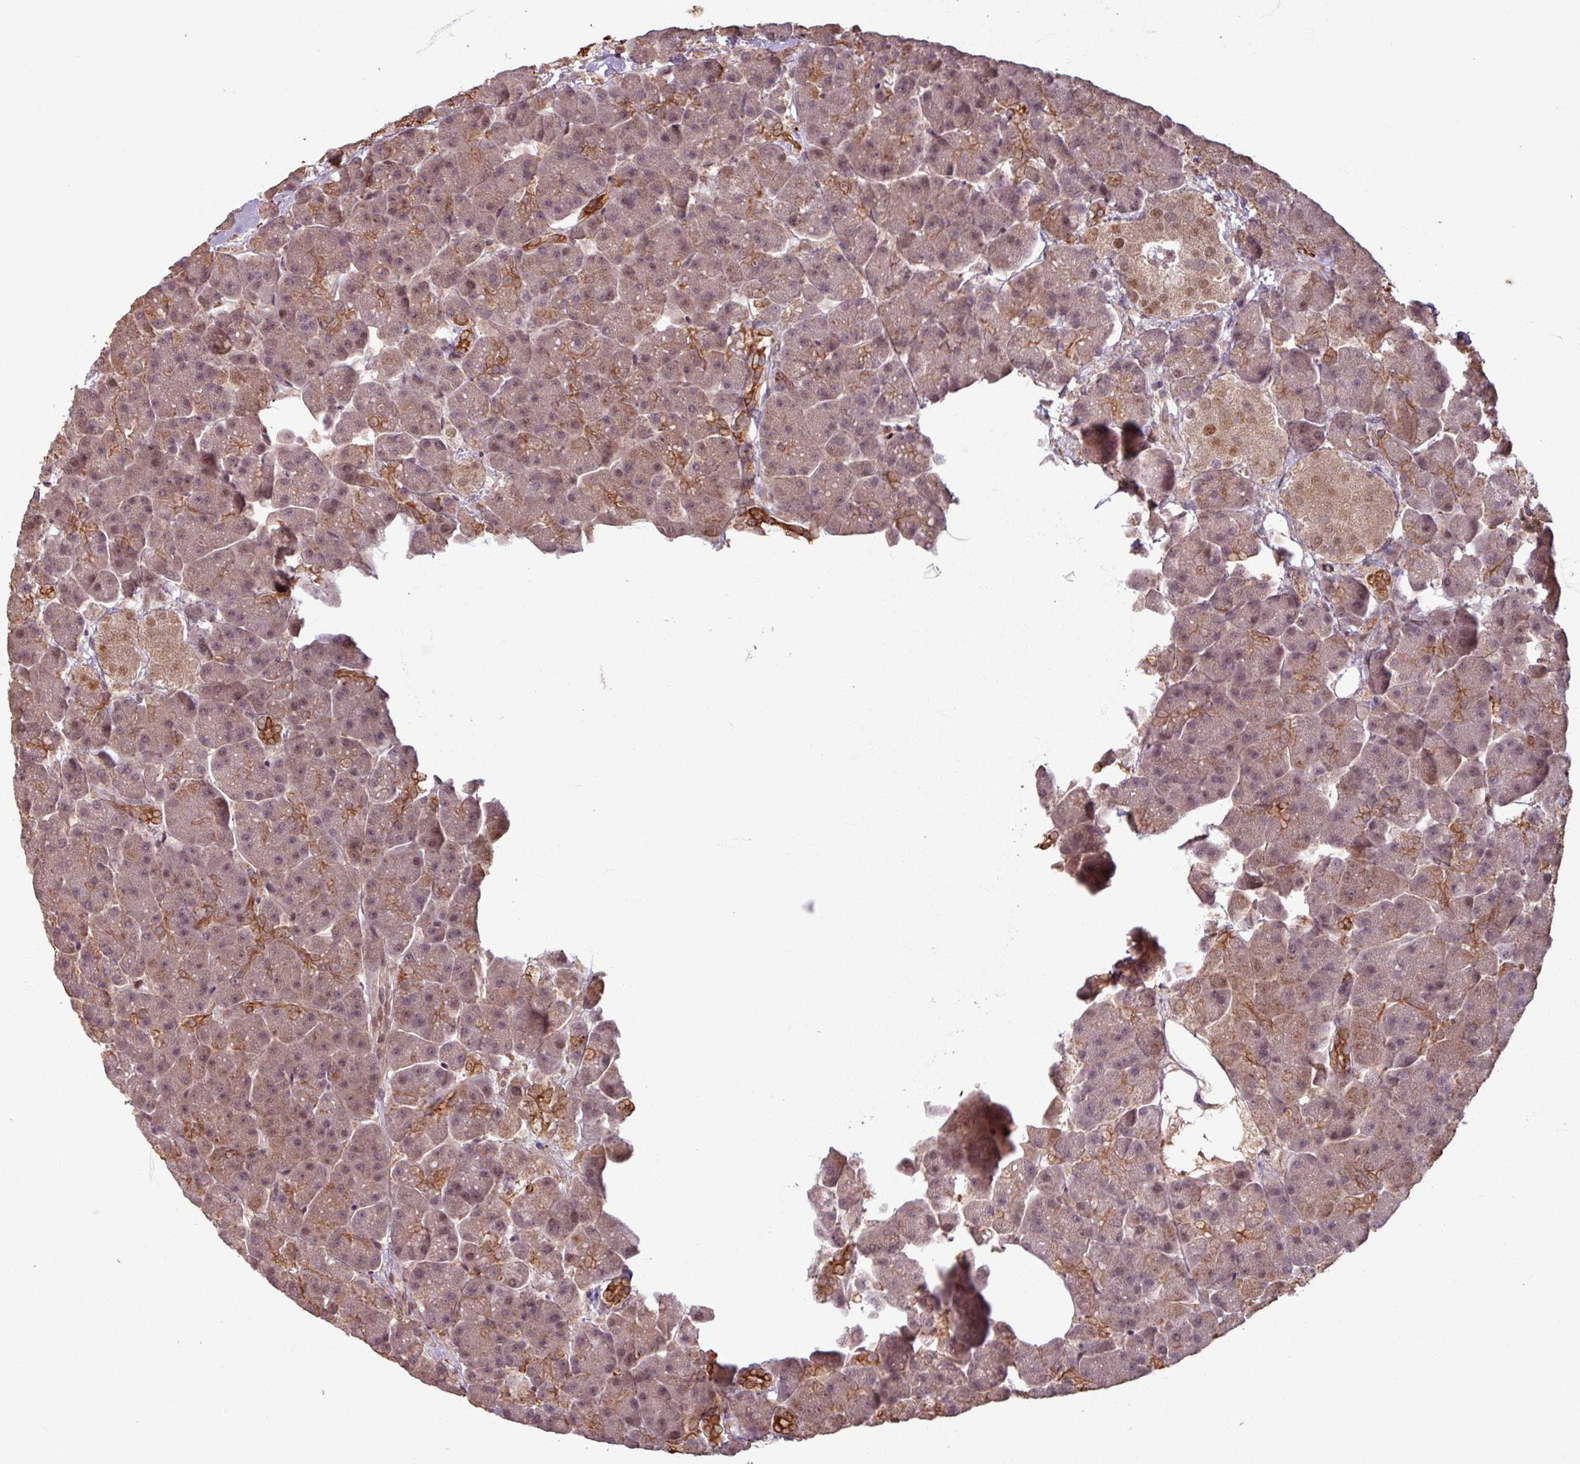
{"staining": {"intensity": "weak", "quantity": "25%-75%", "location": "cytoplasmic/membranous,nuclear"}, "tissue": "pancreas", "cell_type": "Exocrine glandular cells", "image_type": "normal", "snomed": [{"axis": "morphology", "description": "Normal tissue, NOS"}, {"axis": "topography", "description": "Pancreas"}, {"axis": "topography", "description": "Peripheral nerve tissue"}], "caption": "A brown stain labels weak cytoplasmic/membranous,nuclear positivity of a protein in exocrine glandular cells of benign pancreas.", "gene": "OR6B1", "patient": {"sex": "male", "age": 54}}